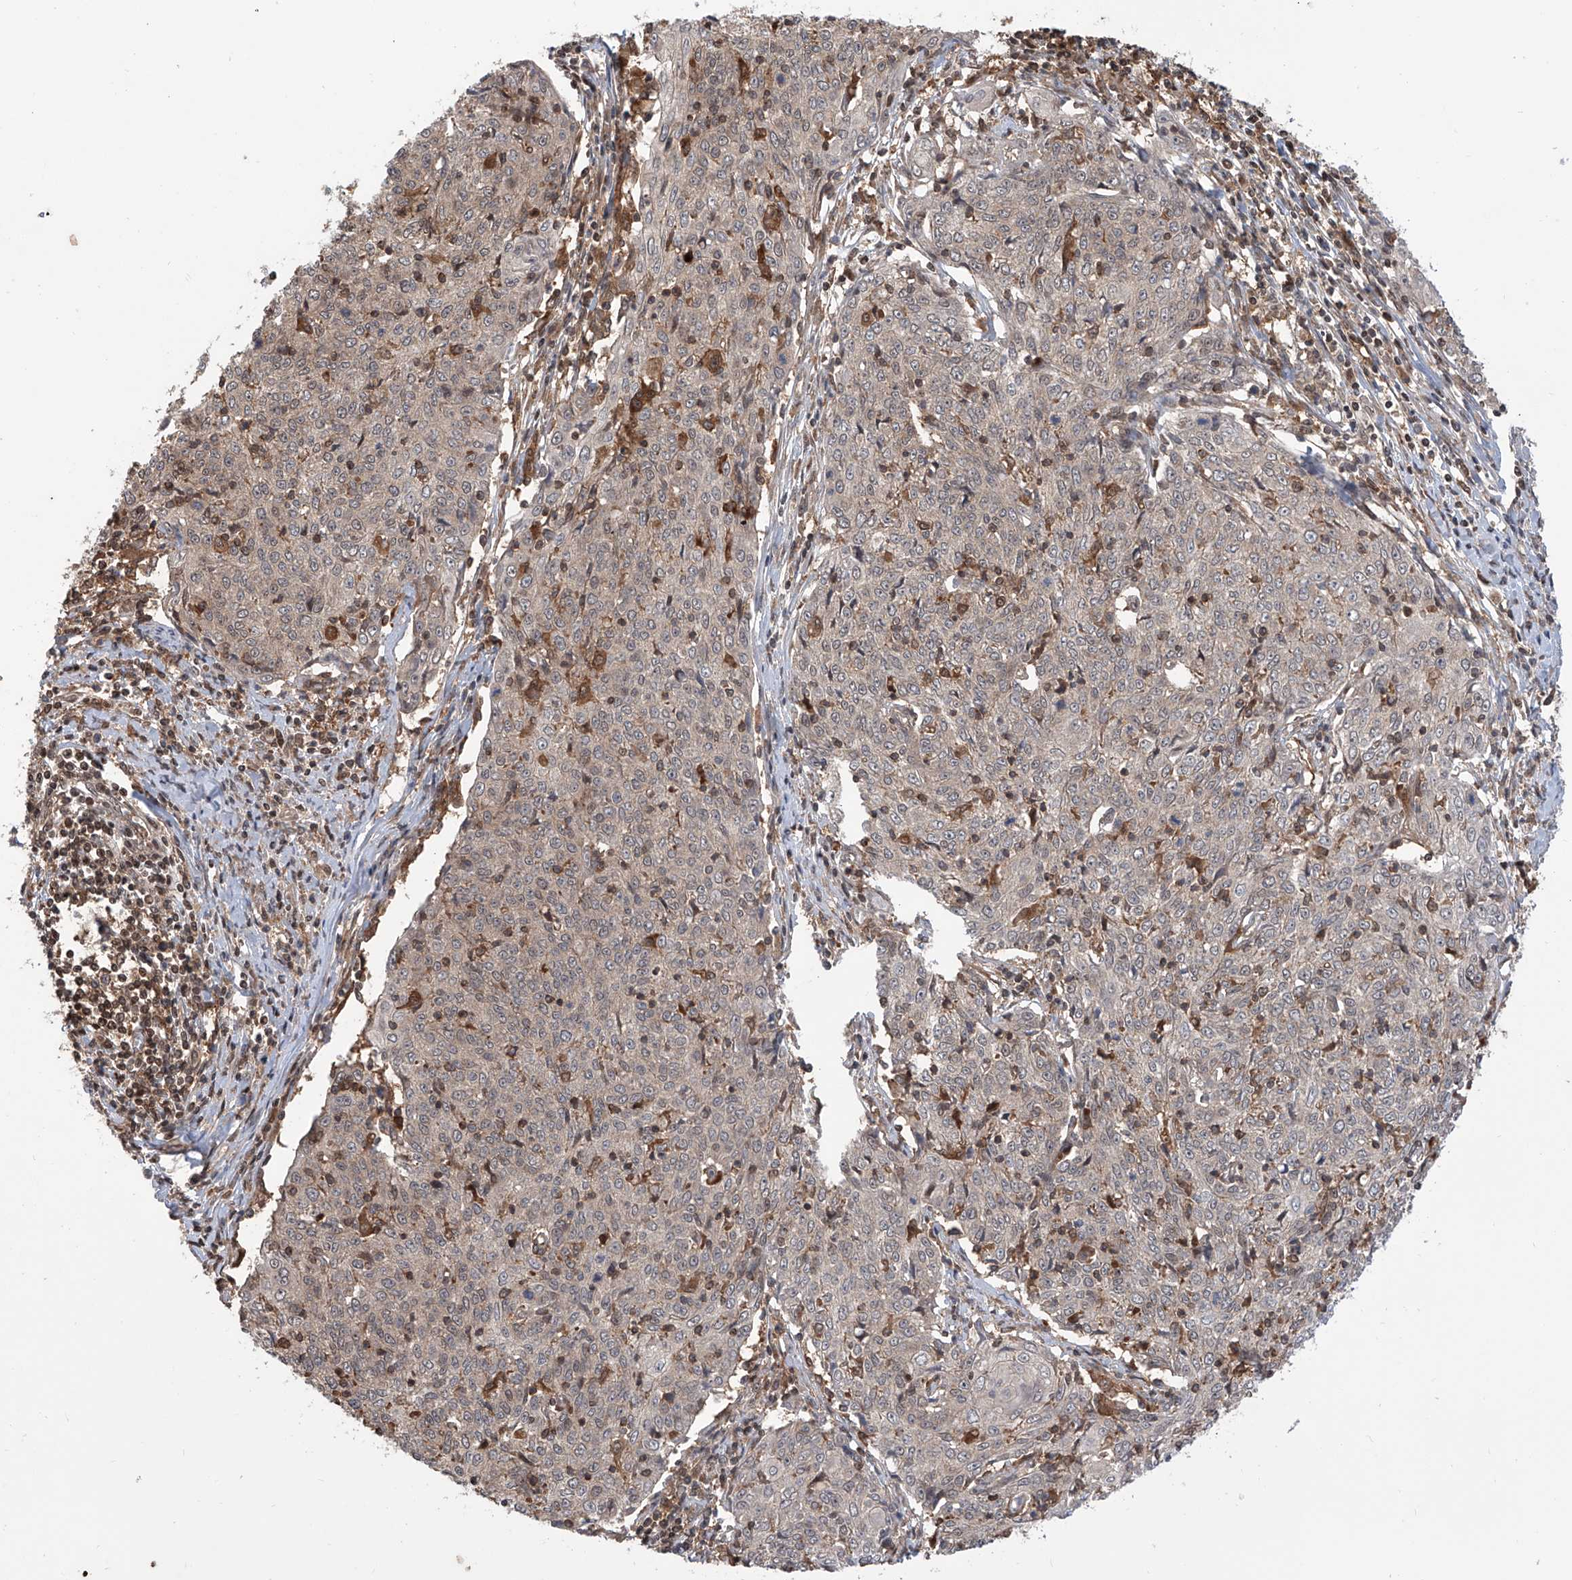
{"staining": {"intensity": "weak", "quantity": "<25%", "location": "cytoplasmic/membranous,nuclear"}, "tissue": "cervical cancer", "cell_type": "Tumor cells", "image_type": "cancer", "snomed": [{"axis": "morphology", "description": "Squamous cell carcinoma, NOS"}, {"axis": "topography", "description": "Cervix"}], "caption": "A photomicrograph of human cervical cancer (squamous cell carcinoma) is negative for staining in tumor cells.", "gene": "HOXC8", "patient": {"sex": "female", "age": 48}}